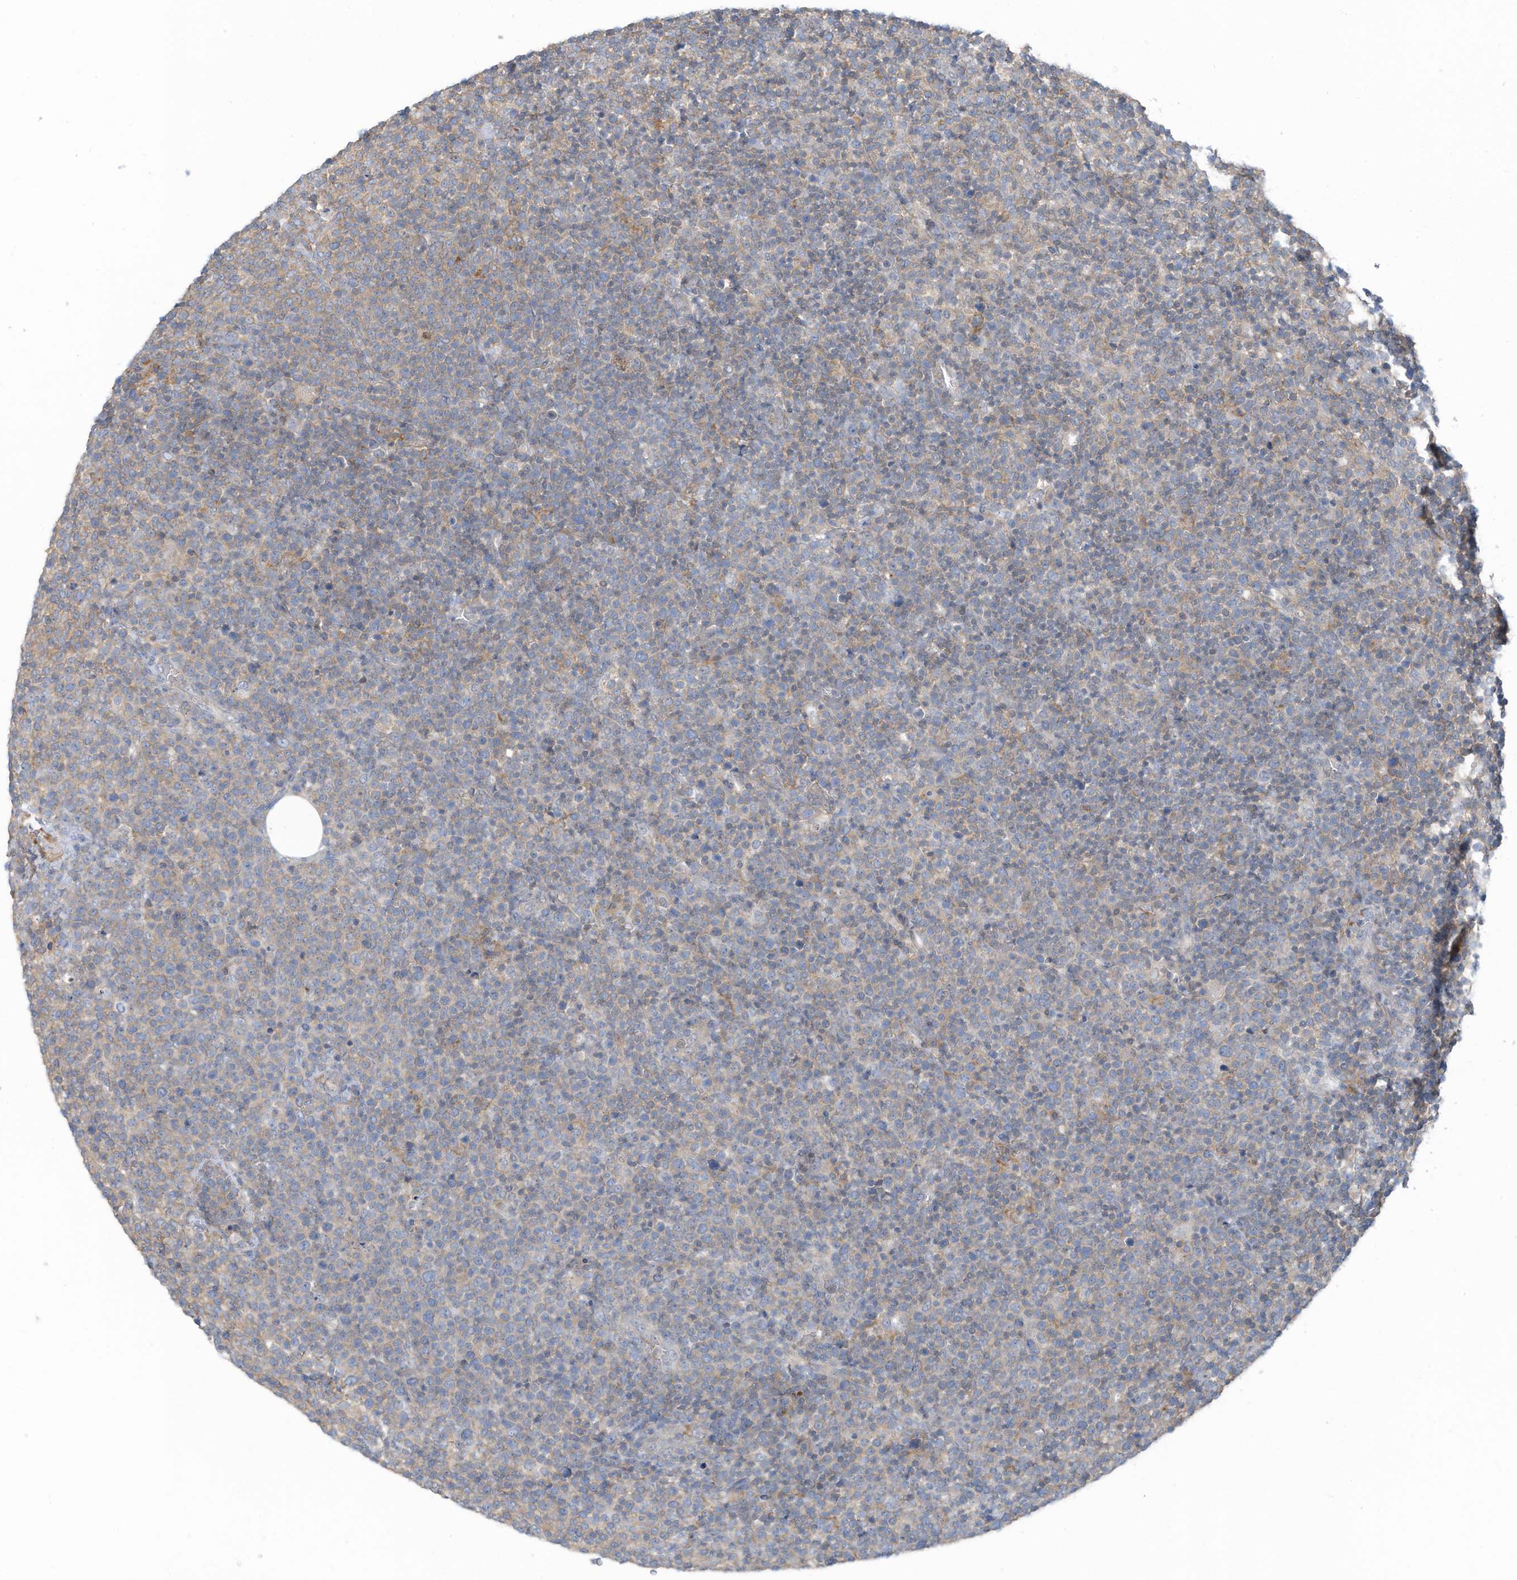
{"staining": {"intensity": "weak", "quantity": "25%-75%", "location": "cytoplasmic/membranous"}, "tissue": "lymphoma", "cell_type": "Tumor cells", "image_type": "cancer", "snomed": [{"axis": "morphology", "description": "Malignant lymphoma, non-Hodgkin's type, High grade"}, {"axis": "topography", "description": "Lymph node"}], "caption": "Immunohistochemical staining of human lymphoma exhibits weak cytoplasmic/membranous protein staining in about 25%-75% of tumor cells.", "gene": "ZNF846", "patient": {"sex": "male", "age": 61}}